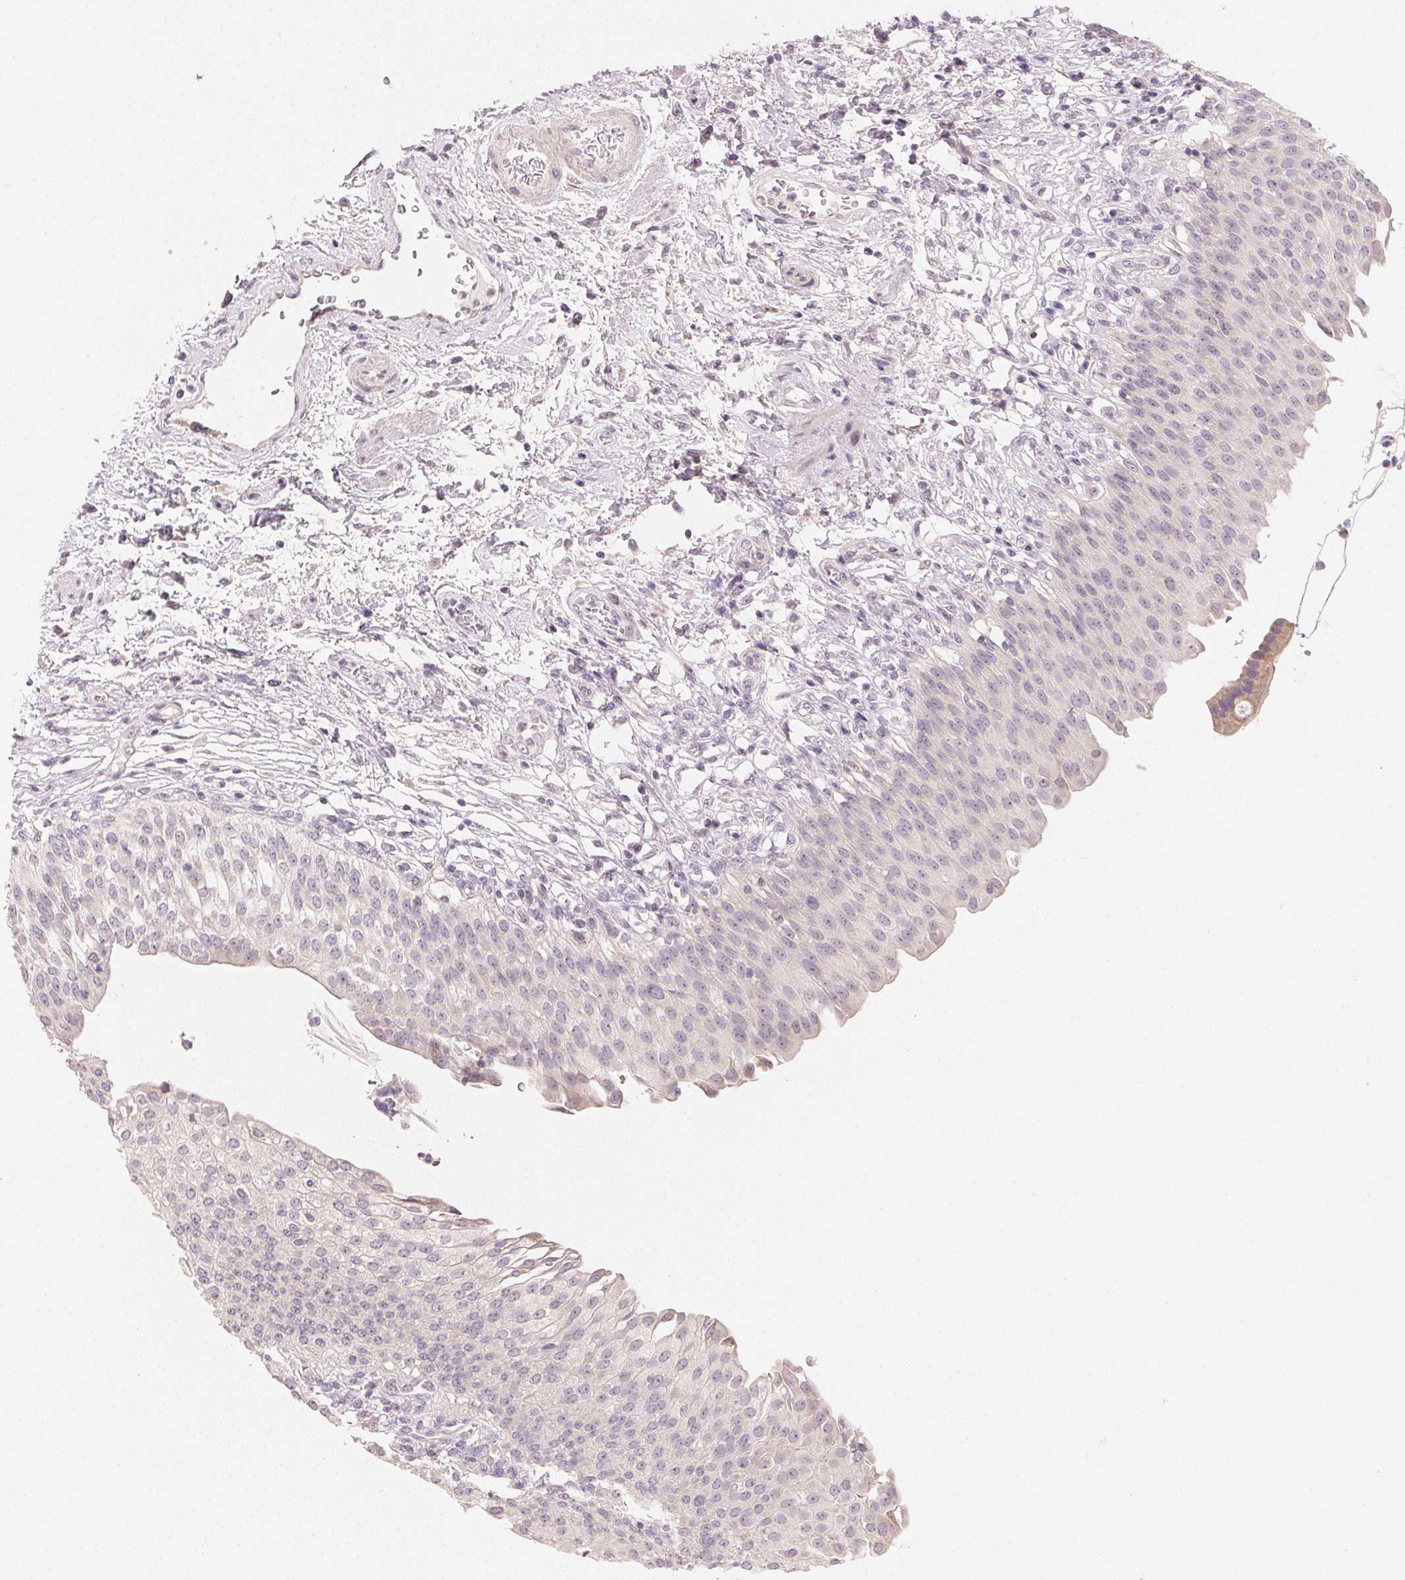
{"staining": {"intensity": "negative", "quantity": "none", "location": "none"}, "tissue": "urinary bladder", "cell_type": "Urothelial cells", "image_type": "normal", "snomed": [{"axis": "morphology", "description": "Normal tissue, NOS"}, {"axis": "topography", "description": "Urinary bladder"}, {"axis": "topography", "description": "Peripheral nerve tissue"}], "caption": "IHC photomicrograph of unremarkable urinary bladder: human urinary bladder stained with DAB (3,3'-diaminobenzidine) displays no significant protein staining in urothelial cells.", "gene": "MYBL1", "patient": {"sex": "female", "age": 60}}